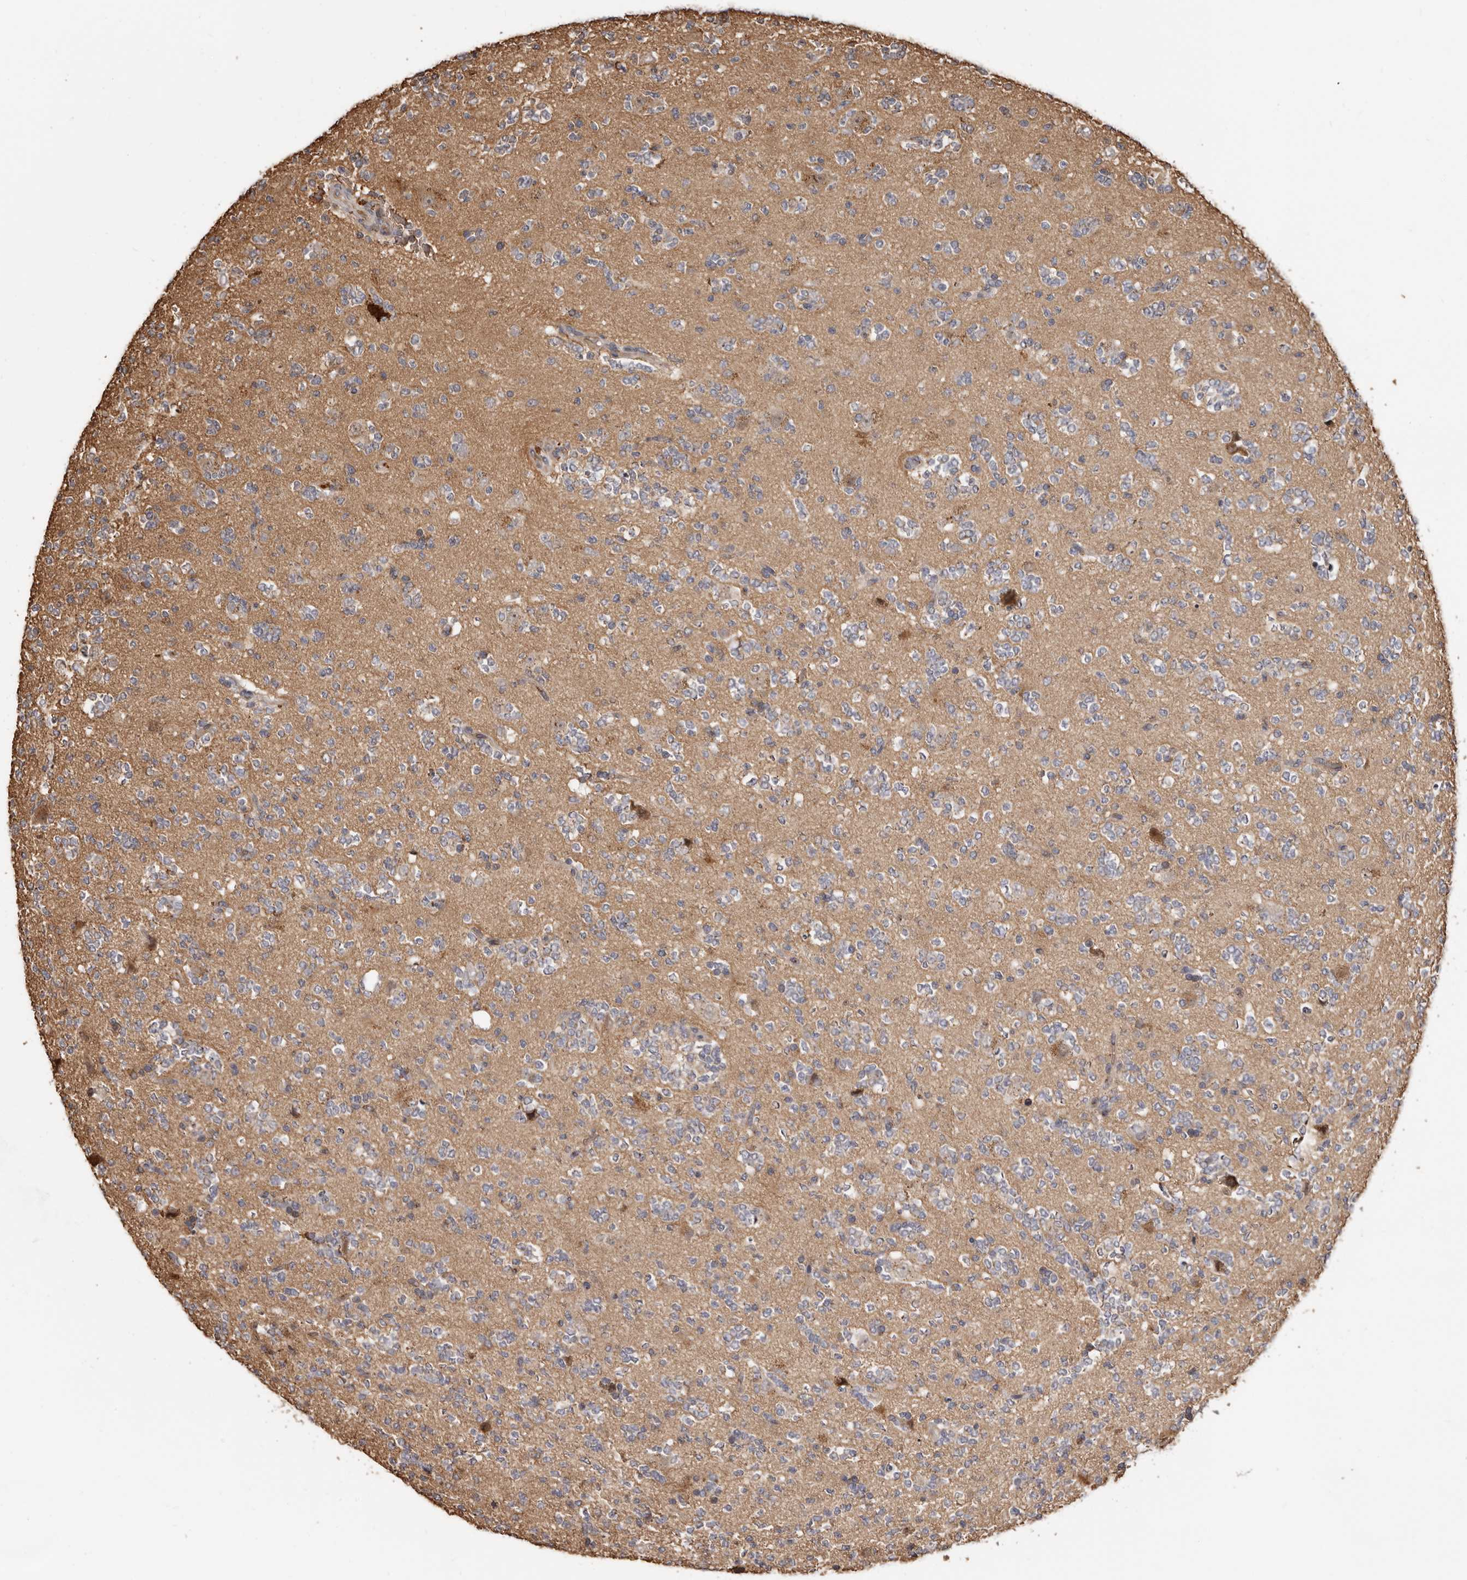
{"staining": {"intensity": "weak", "quantity": "25%-75%", "location": "cytoplasmic/membranous"}, "tissue": "glioma", "cell_type": "Tumor cells", "image_type": "cancer", "snomed": [{"axis": "morphology", "description": "Glioma, malignant, High grade"}, {"axis": "topography", "description": "Brain"}], "caption": "High-magnification brightfield microscopy of high-grade glioma (malignant) stained with DAB (brown) and counterstained with hematoxylin (blue). tumor cells exhibit weak cytoplasmic/membranous positivity is seen in approximately25%-75% of cells. Using DAB (brown) and hematoxylin (blue) stains, captured at high magnification using brightfield microscopy.", "gene": "ENTREP1", "patient": {"sex": "female", "age": 62}}